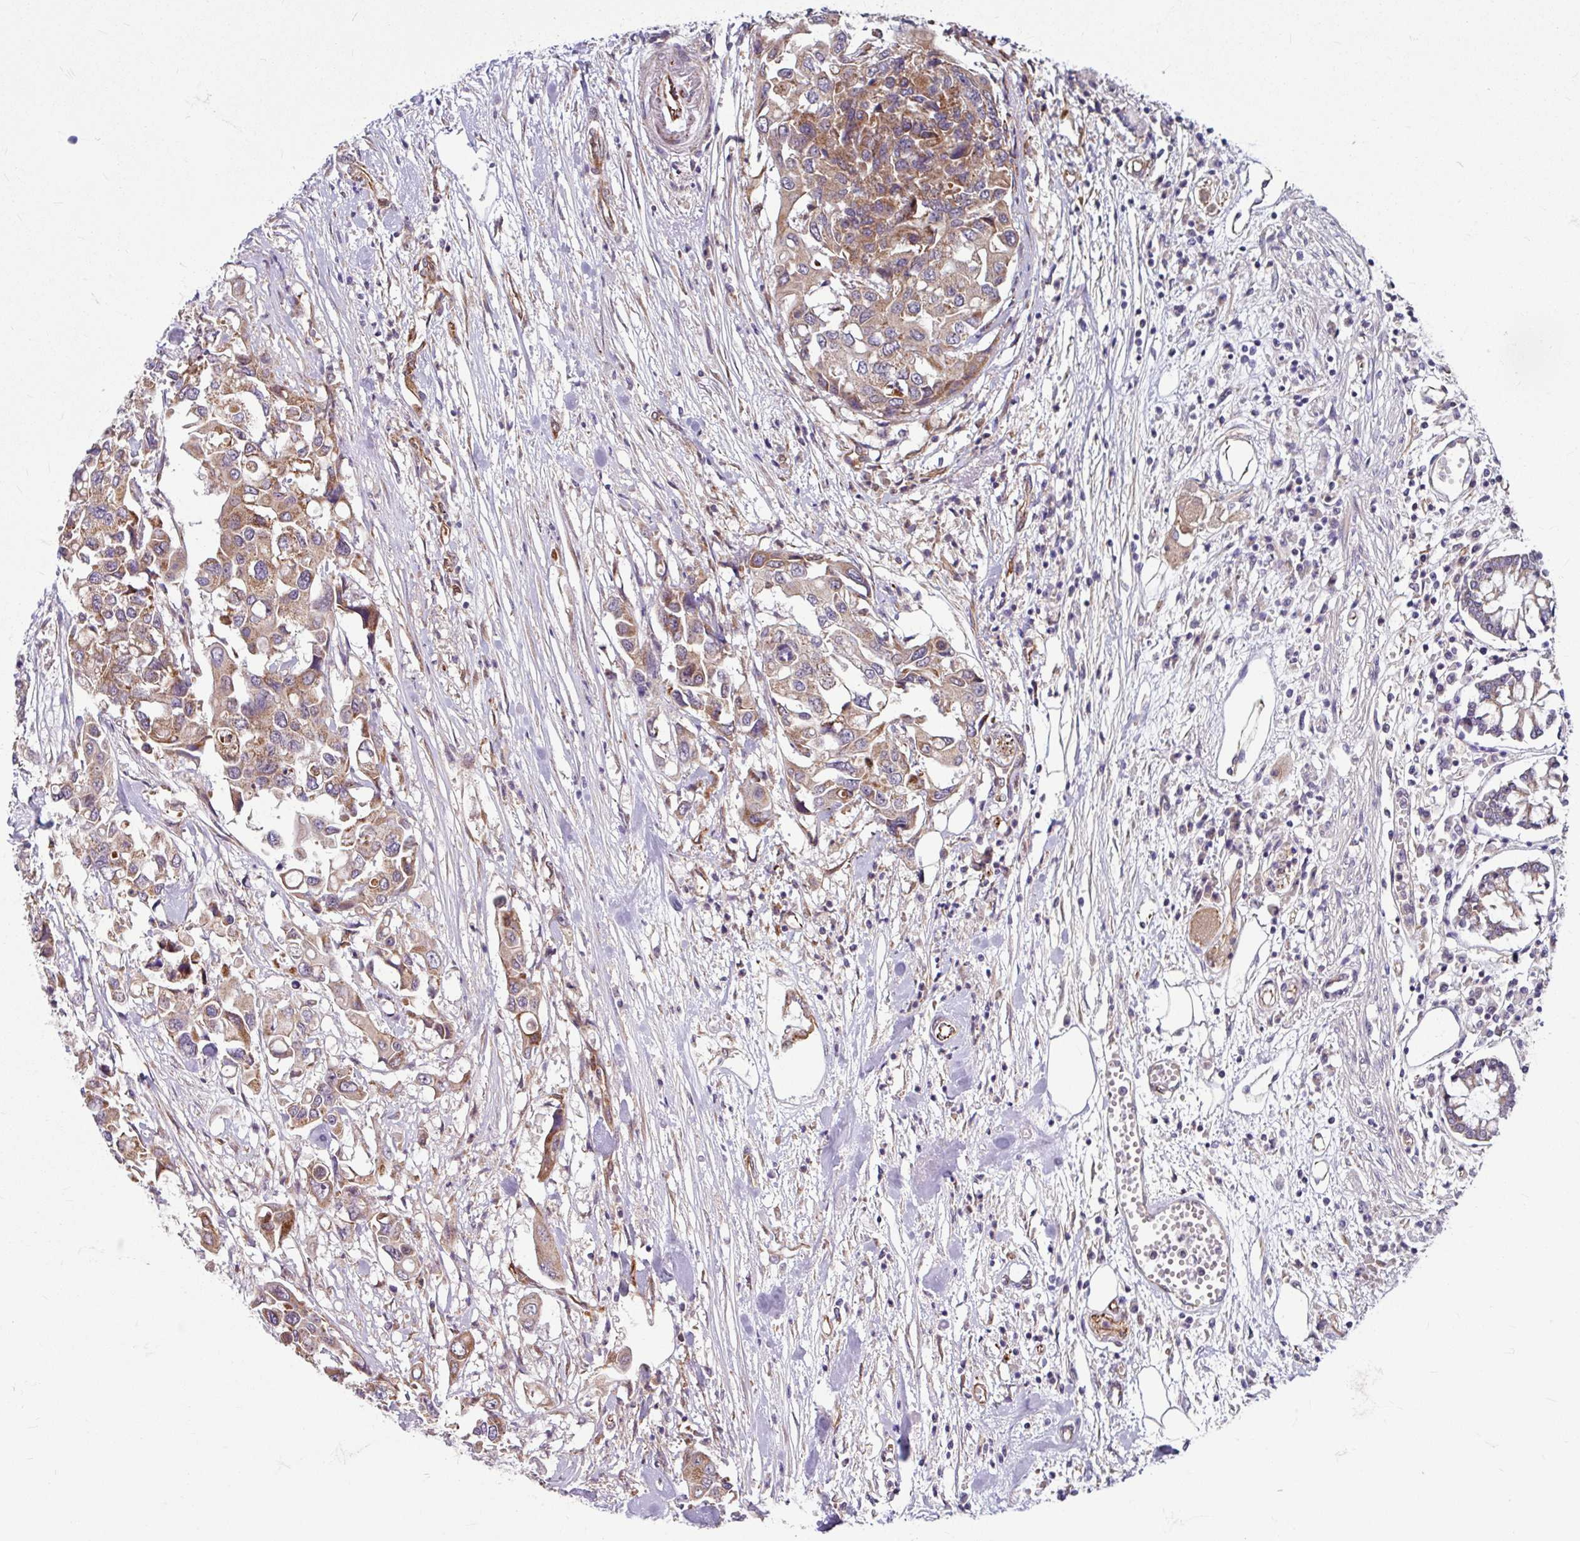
{"staining": {"intensity": "moderate", "quantity": ">75%", "location": "cytoplasmic/membranous"}, "tissue": "colorectal cancer", "cell_type": "Tumor cells", "image_type": "cancer", "snomed": [{"axis": "morphology", "description": "Adenocarcinoma, NOS"}, {"axis": "topography", "description": "Colon"}], "caption": "Colorectal adenocarcinoma was stained to show a protein in brown. There is medium levels of moderate cytoplasmic/membranous positivity in approximately >75% of tumor cells.", "gene": "DAAM2", "patient": {"sex": "male", "age": 77}}